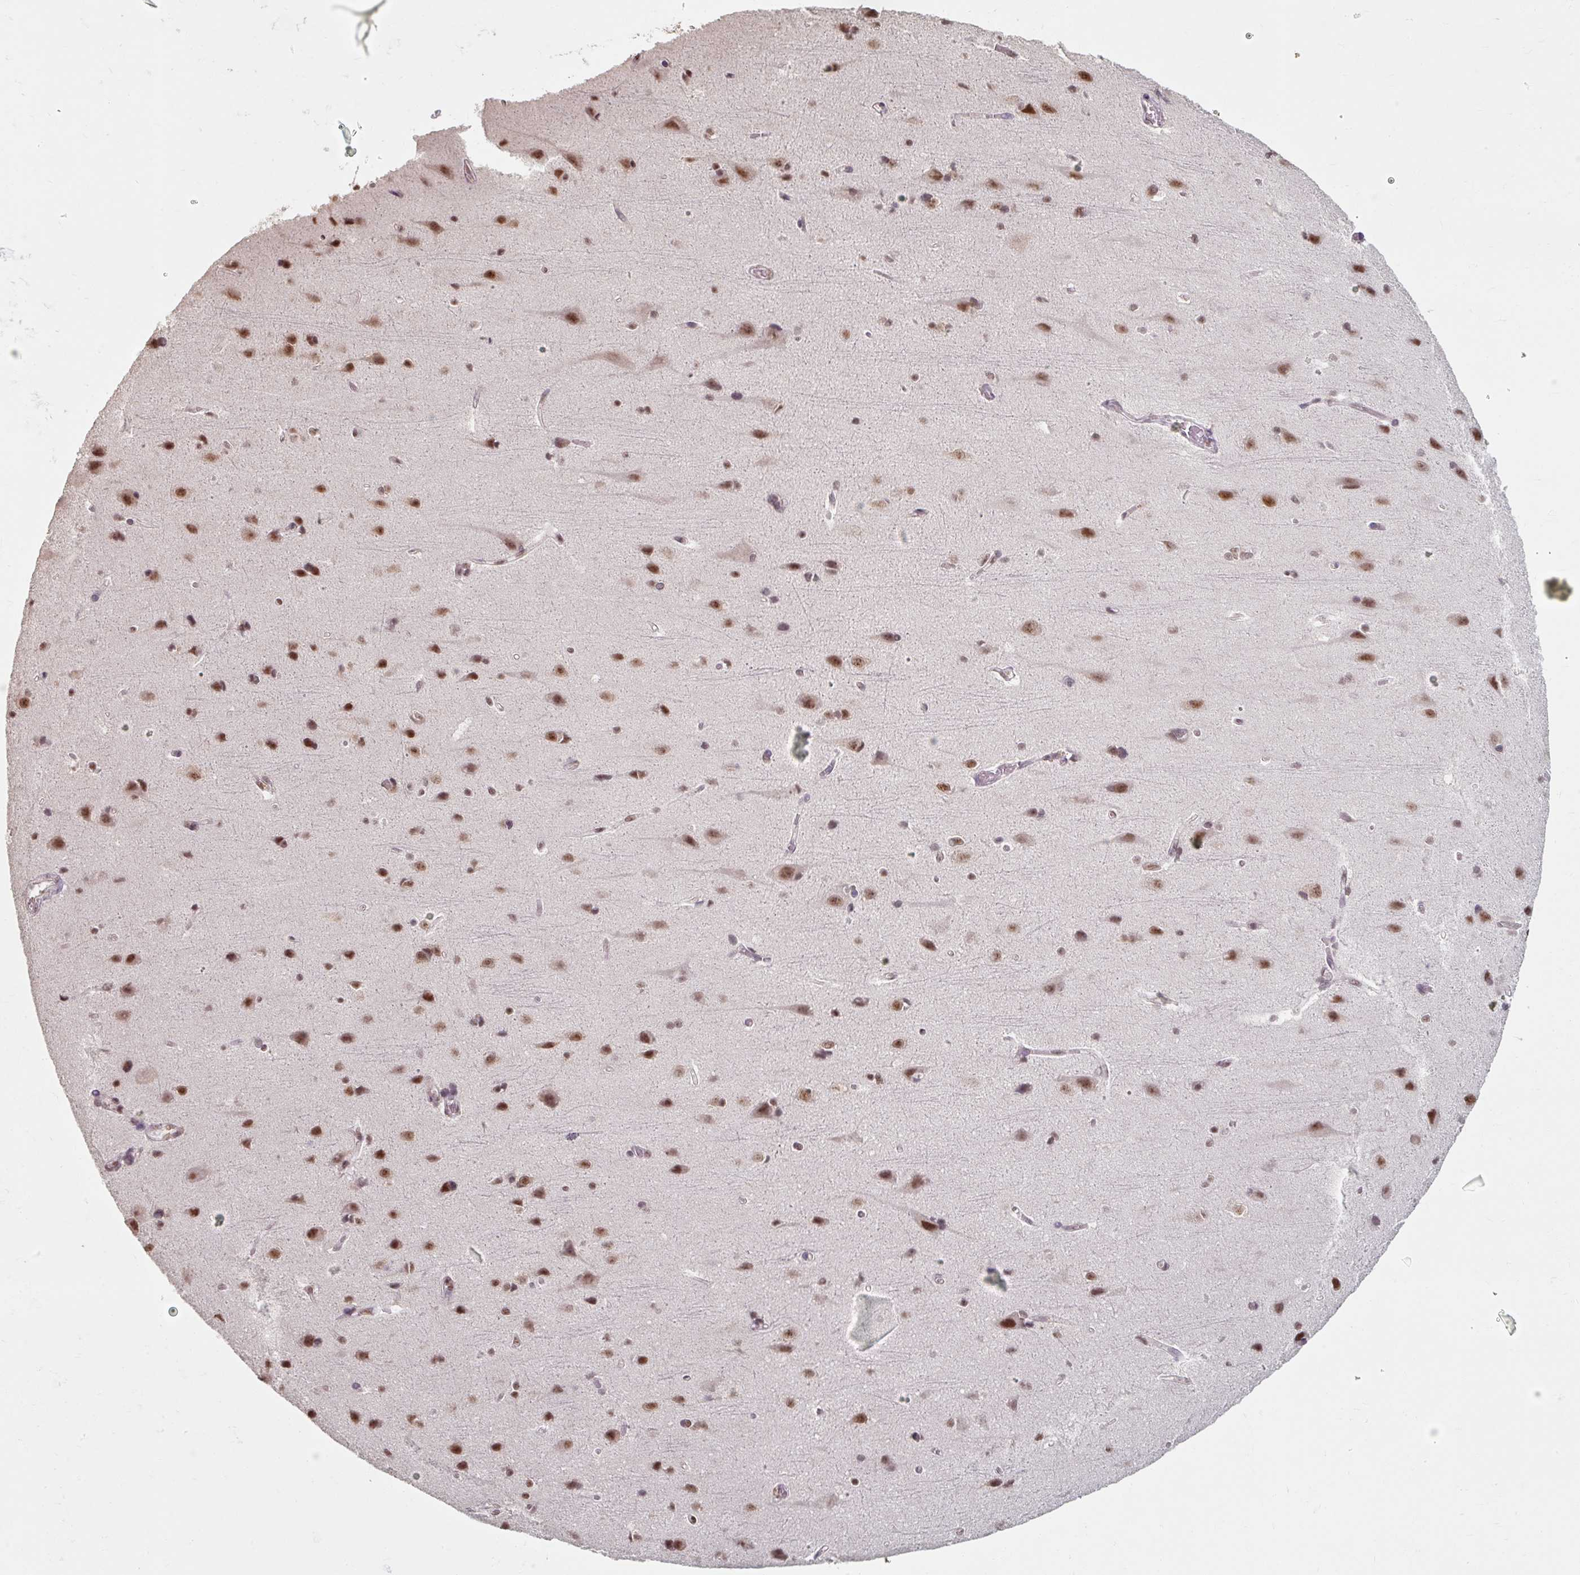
{"staining": {"intensity": "weak", "quantity": "<25%", "location": "nuclear"}, "tissue": "cerebral cortex", "cell_type": "Endothelial cells", "image_type": "normal", "snomed": [{"axis": "morphology", "description": "Normal tissue, NOS"}, {"axis": "topography", "description": "Cerebral cortex"}], "caption": "Immunohistochemistry (IHC) of benign human cerebral cortex displays no positivity in endothelial cells. (DAB IHC visualized using brightfield microscopy, high magnification).", "gene": "ENSG00000291316", "patient": {"sex": "male", "age": 37}}